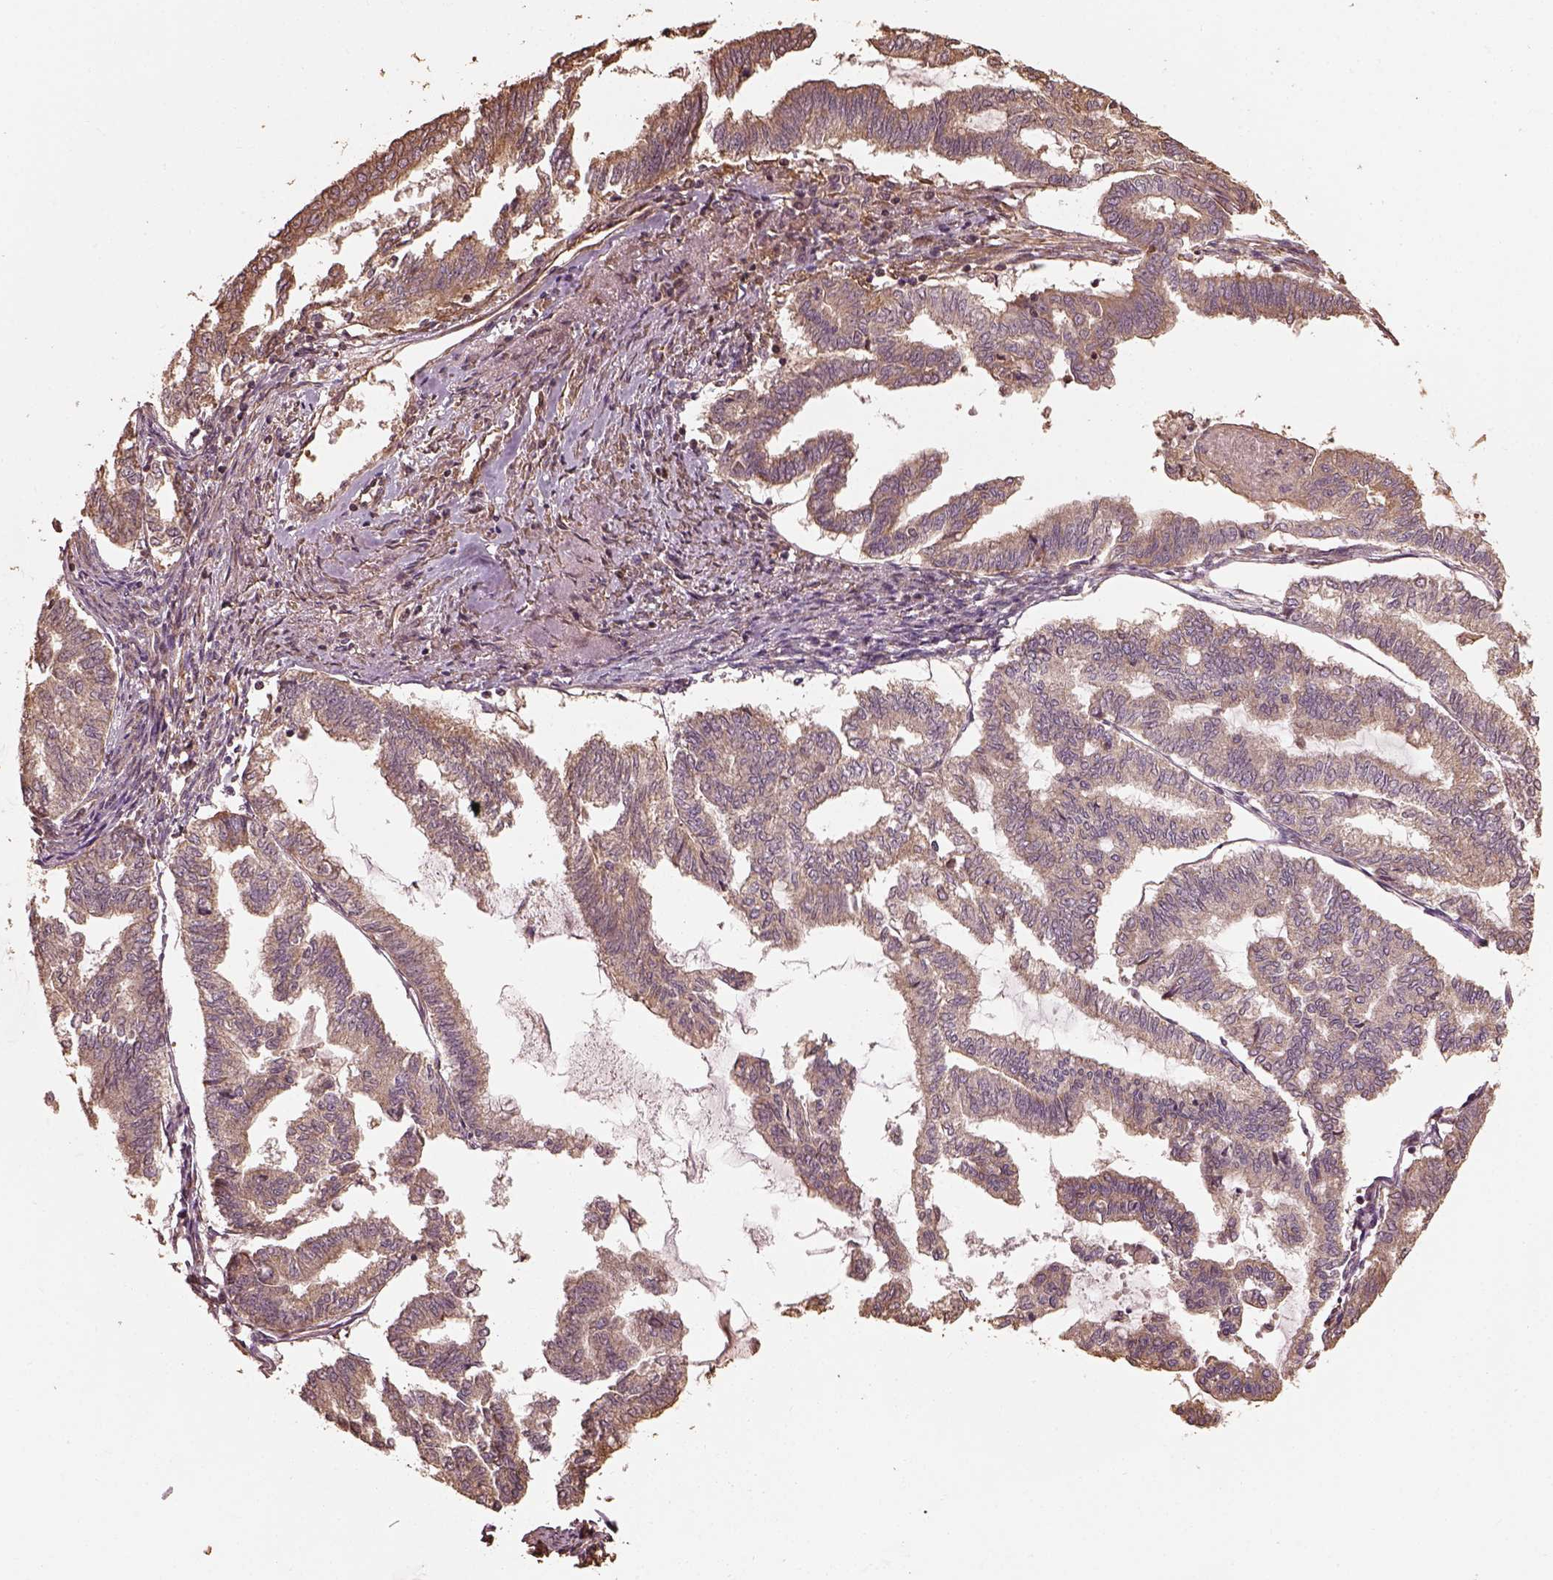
{"staining": {"intensity": "weak", "quantity": ">75%", "location": "cytoplasmic/membranous"}, "tissue": "endometrial cancer", "cell_type": "Tumor cells", "image_type": "cancer", "snomed": [{"axis": "morphology", "description": "Adenocarcinoma, NOS"}, {"axis": "topography", "description": "Endometrium"}], "caption": "Immunohistochemistry (IHC) photomicrograph of human endometrial cancer stained for a protein (brown), which exhibits low levels of weak cytoplasmic/membranous expression in about >75% of tumor cells.", "gene": "METTL4", "patient": {"sex": "female", "age": 79}}